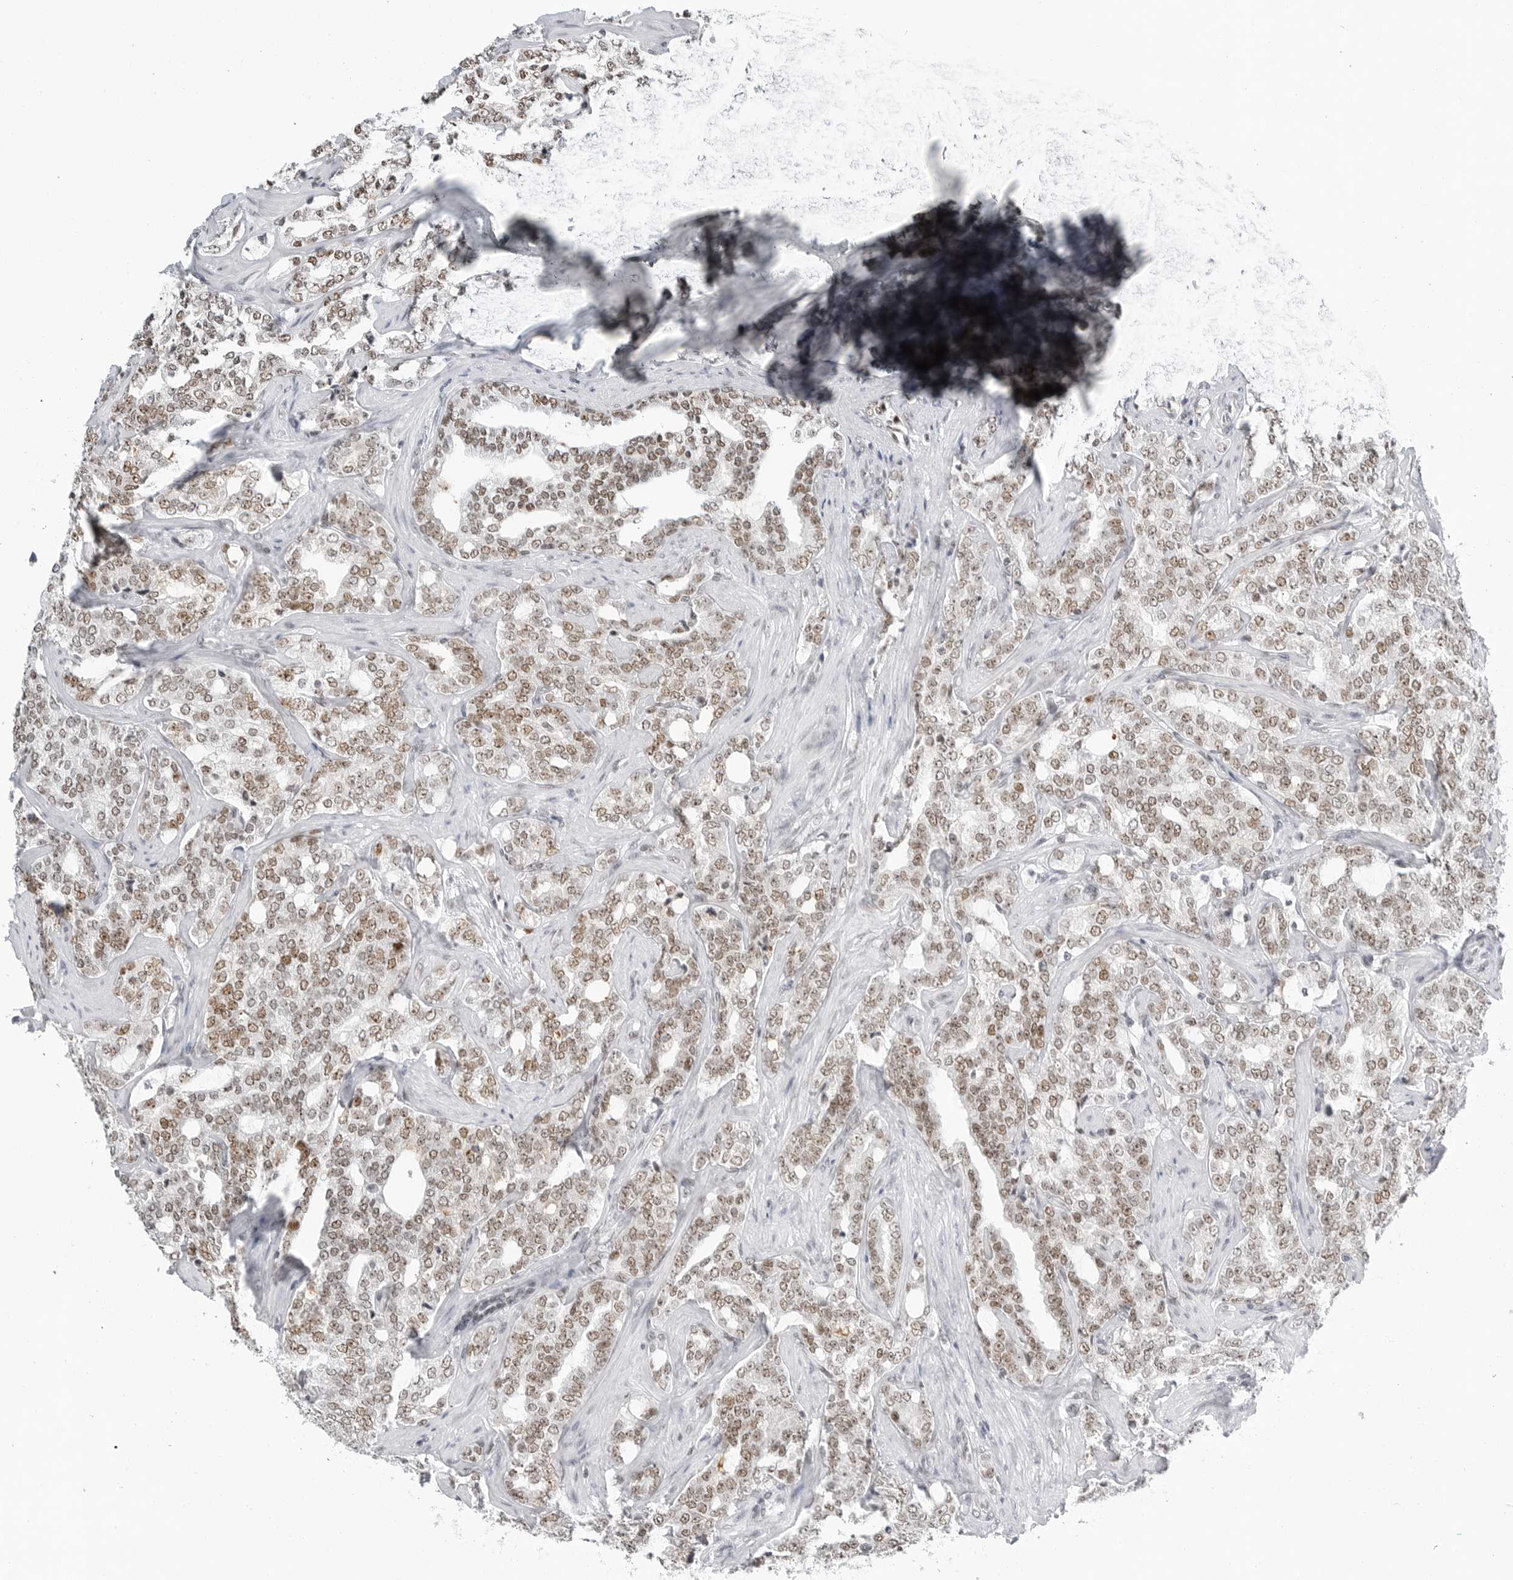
{"staining": {"intensity": "moderate", "quantity": ">75%", "location": "nuclear"}, "tissue": "prostate cancer", "cell_type": "Tumor cells", "image_type": "cancer", "snomed": [{"axis": "morphology", "description": "Adenocarcinoma, High grade"}, {"axis": "topography", "description": "Prostate"}], "caption": "Human prostate high-grade adenocarcinoma stained for a protein (brown) reveals moderate nuclear positive expression in approximately >75% of tumor cells.", "gene": "WRAP53", "patient": {"sex": "male", "age": 64}}